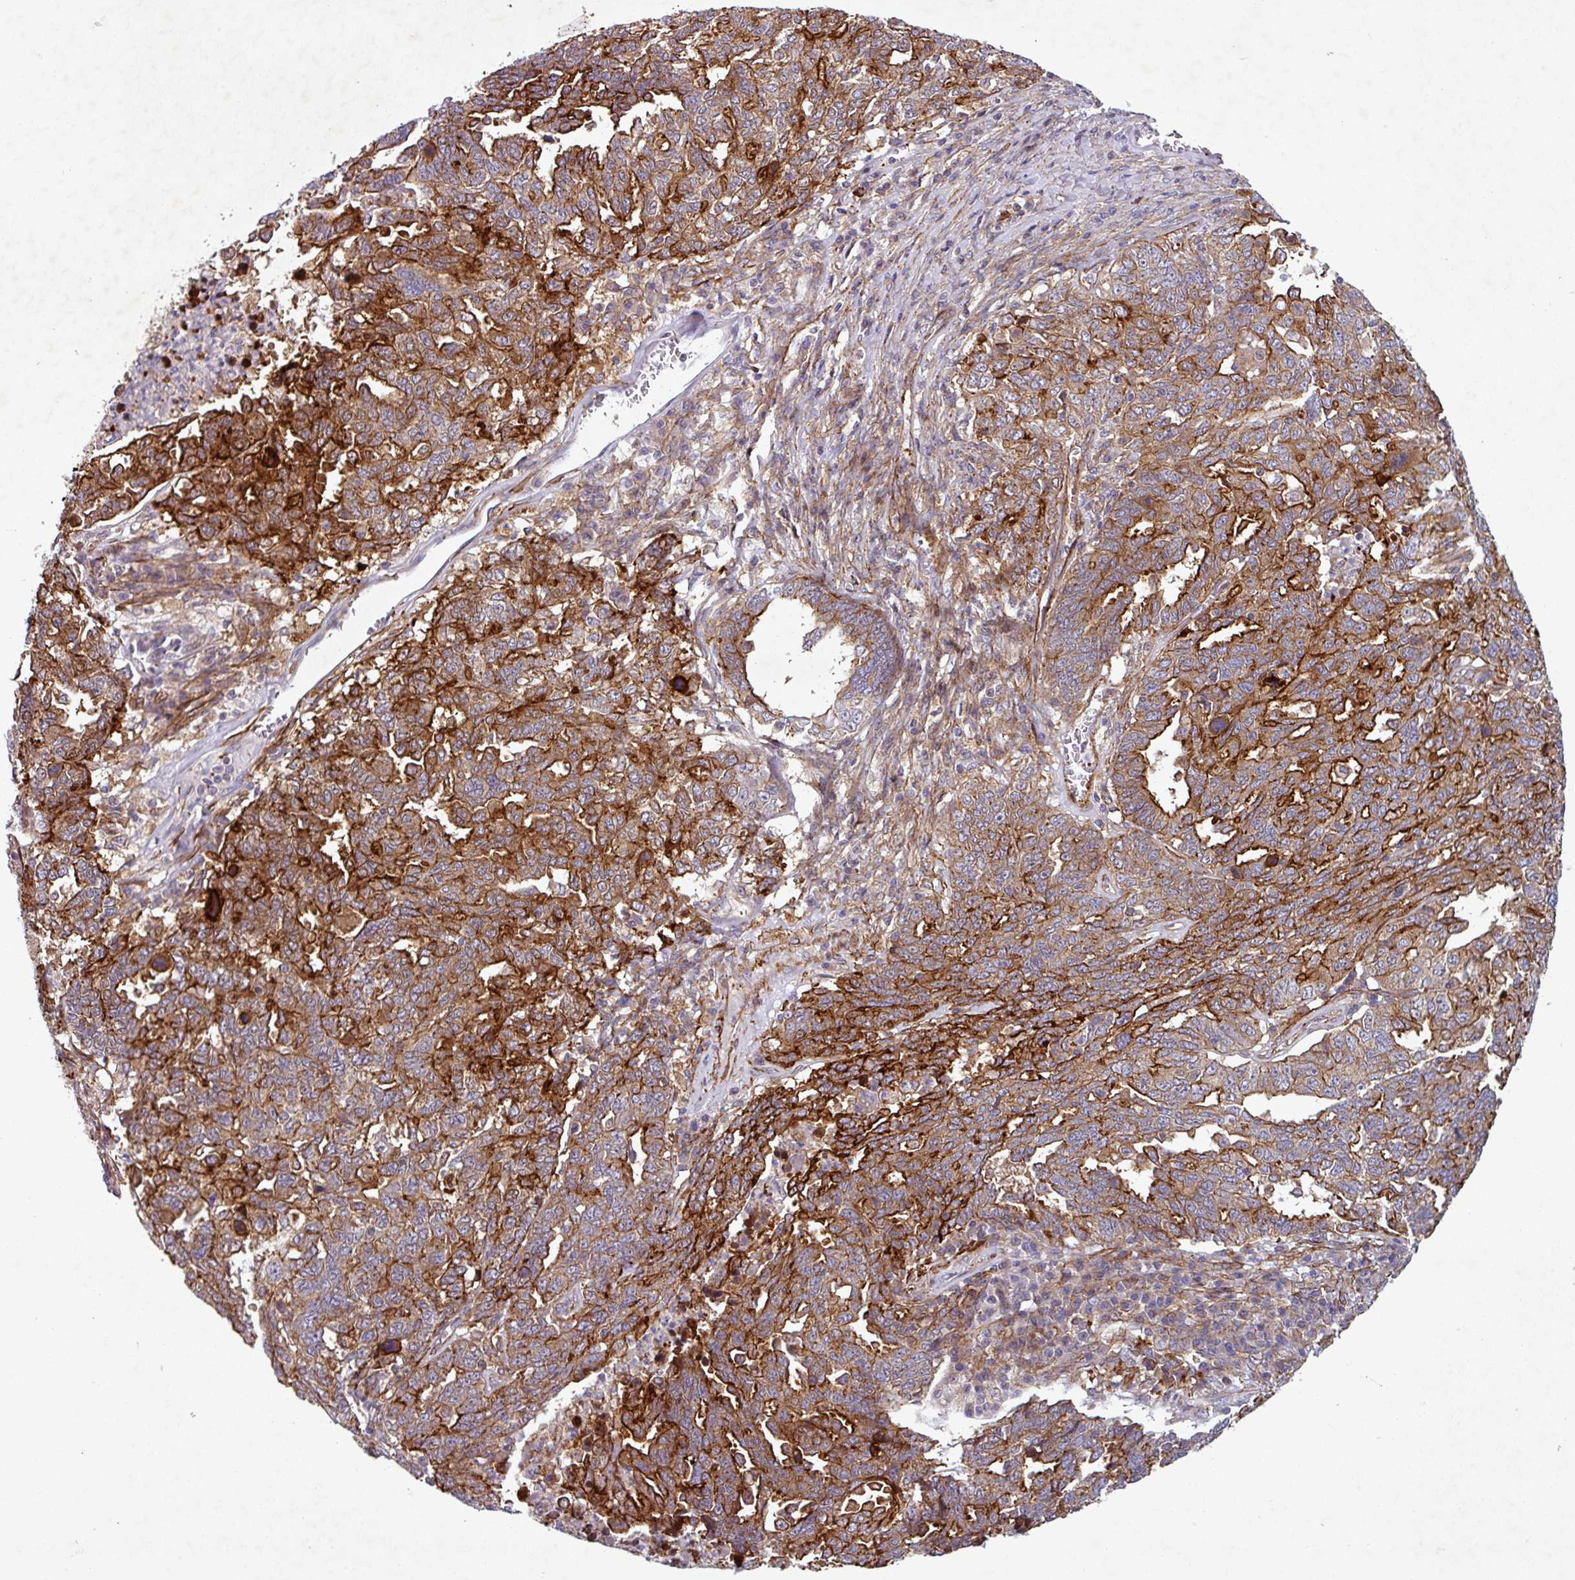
{"staining": {"intensity": "strong", "quantity": ">75%", "location": "cytoplasmic/membranous"}, "tissue": "ovarian cancer", "cell_type": "Tumor cells", "image_type": "cancer", "snomed": [{"axis": "morphology", "description": "Carcinoma, endometroid"}, {"axis": "topography", "description": "Ovary"}], "caption": "Immunohistochemistry (IHC) (DAB) staining of human ovarian cancer demonstrates strong cytoplasmic/membranous protein staining in approximately >75% of tumor cells.", "gene": "ATP2C2", "patient": {"sex": "female", "age": 62}}